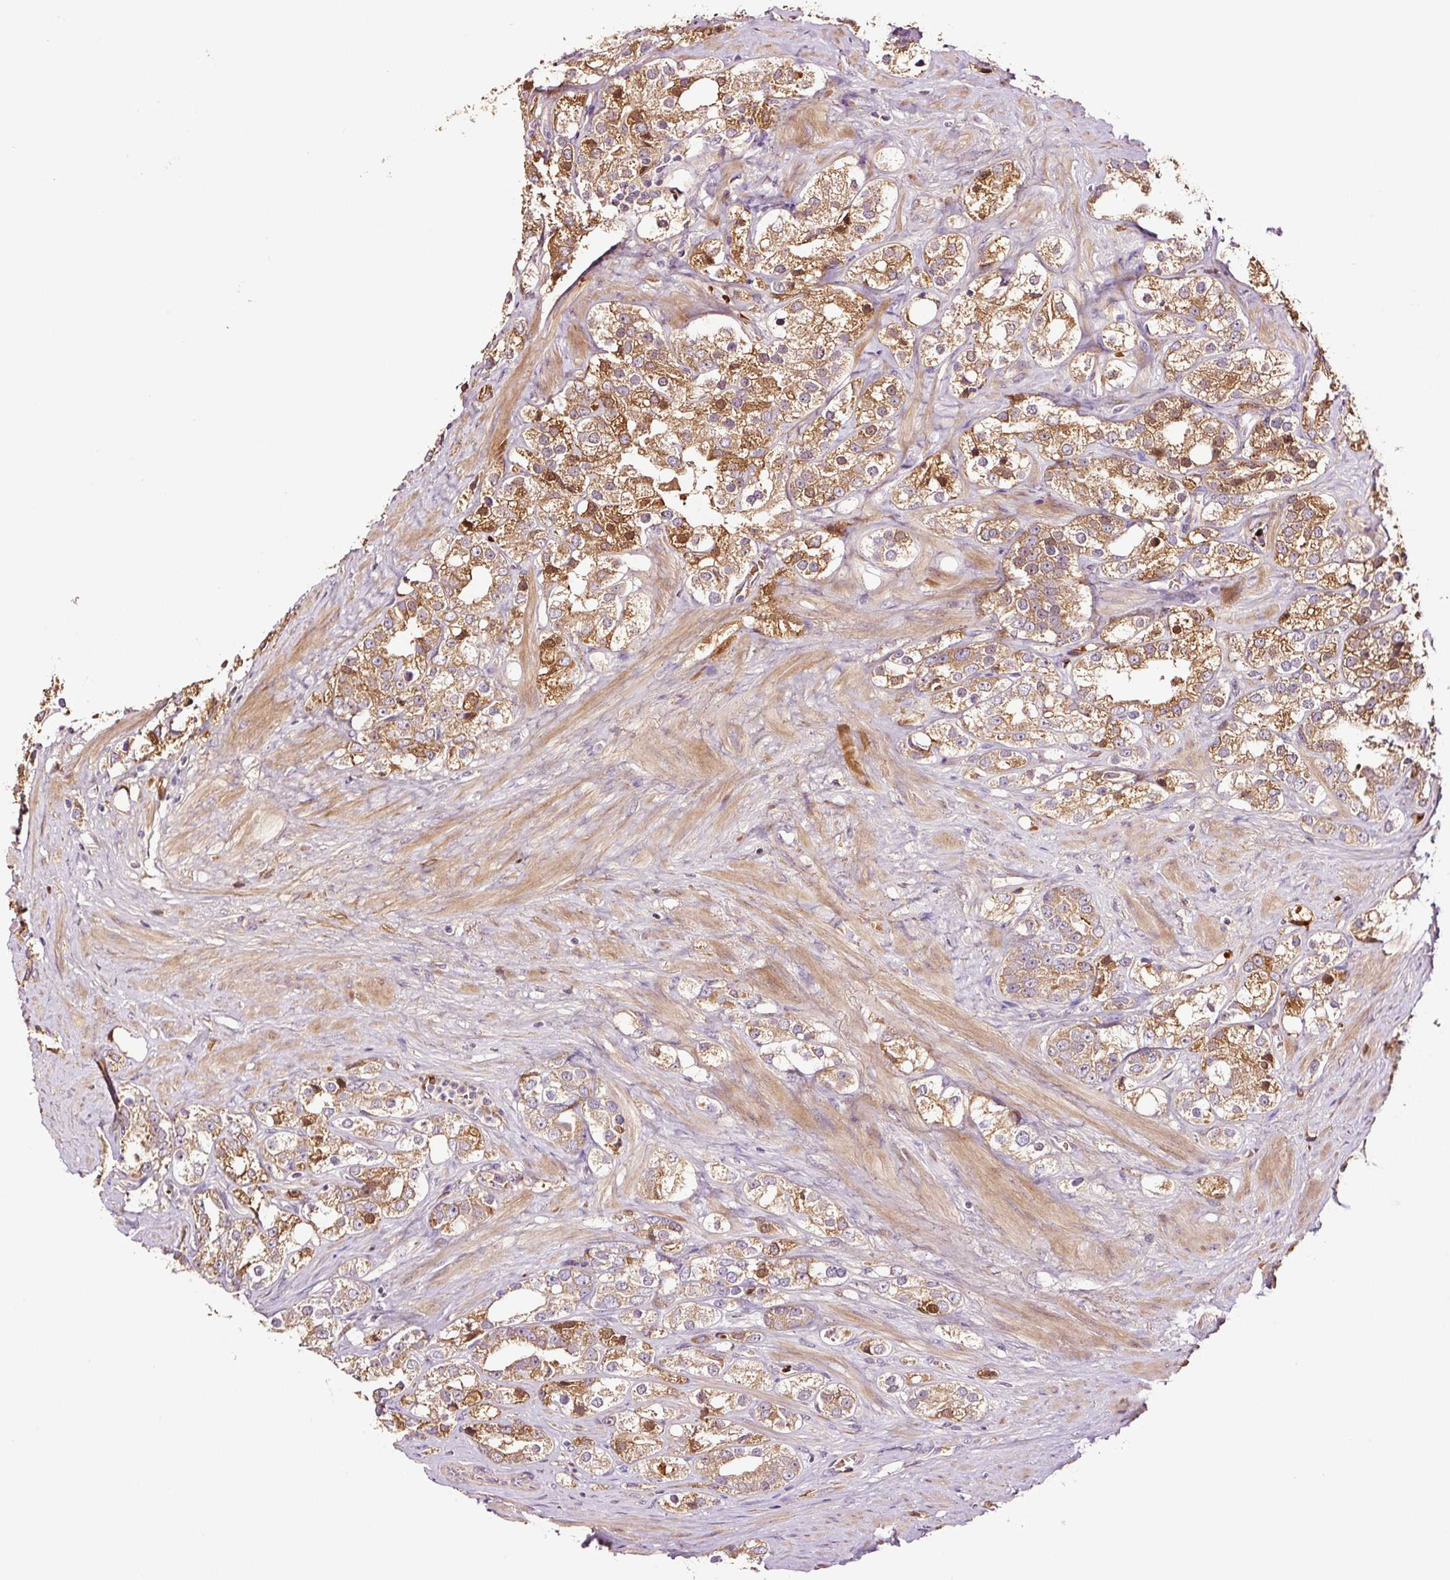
{"staining": {"intensity": "moderate", "quantity": ">75%", "location": "cytoplasmic/membranous"}, "tissue": "prostate cancer", "cell_type": "Tumor cells", "image_type": "cancer", "snomed": [{"axis": "morphology", "description": "Adenocarcinoma, NOS"}, {"axis": "topography", "description": "Prostate"}], "caption": "Protein positivity by immunohistochemistry exhibits moderate cytoplasmic/membranous expression in approximately >75% of tumor cells in prostate cancer.", "gene": "PGLYRP2", "patient": {"sex": "male", "age": 79}}